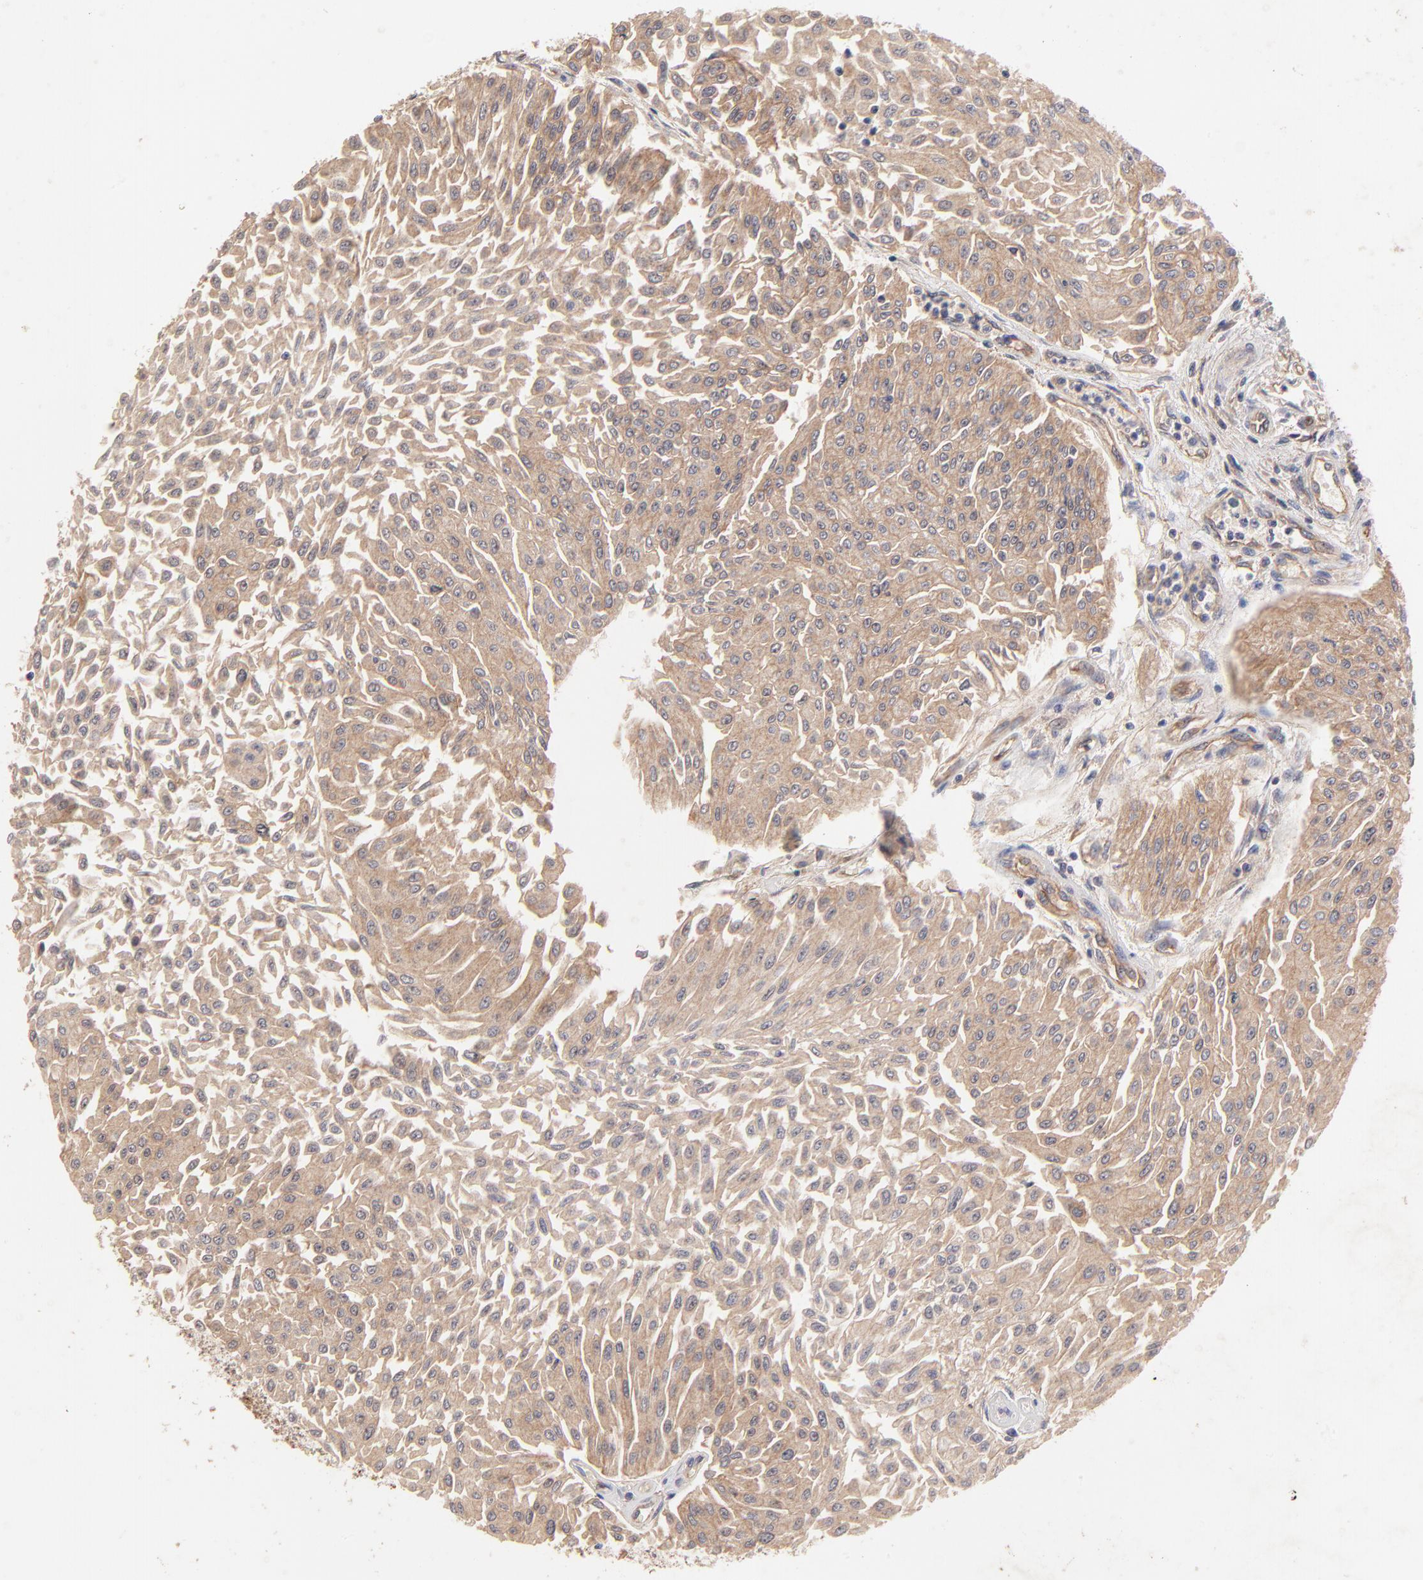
{"staining": {"intensity": "moderate", "quantity": ">75%", "location": "cytoplasmic/membranous"}, "tissue": "urothelial cancer", "cell_type": "Tumor cells", "image_type": "cancer", "snomed": [{"axis": "morphology", "description": "Urothelial carcinoma, Low grade"}, {"axis": "topography", "description": "Urinary bladder"}], "caption": "Urothelial cancer was stained to show a protein in brown. There is medium levels of moderate cytoplasmic/membranous positivity in approximately >75% of tumor cells.", "gene": "STAP2", "patient": {"sex": "male", "age": 86}}